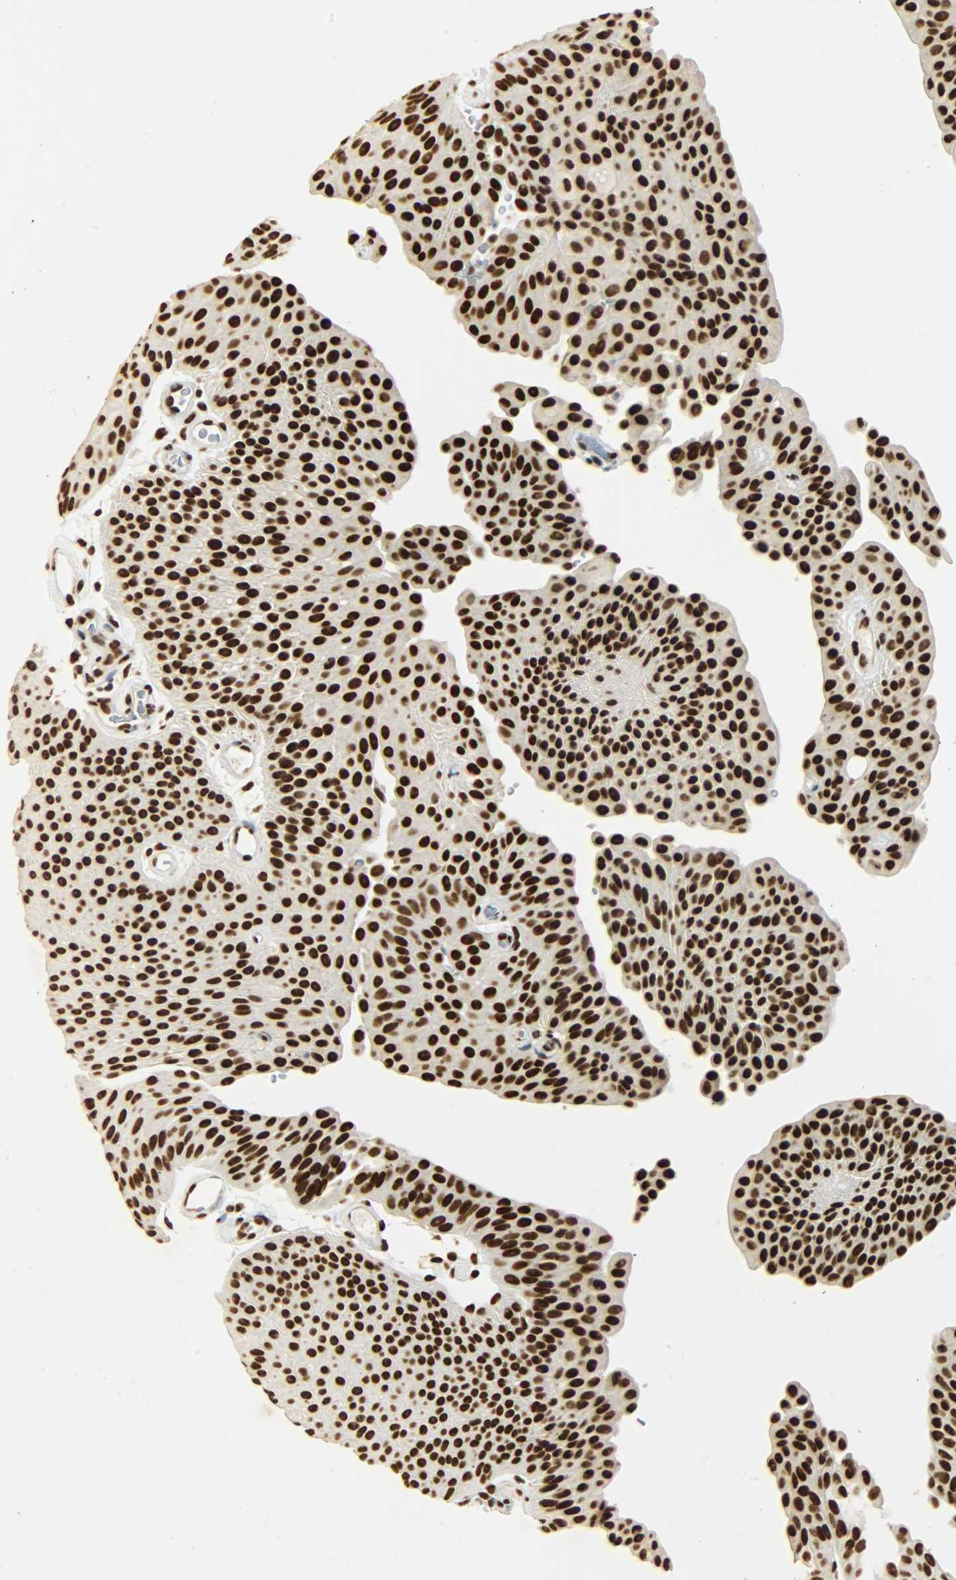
{"staining": {"intensity": "strong", "quantity": ">75%", "location": "nuclear"}, "tissue": "urothelial cancer", "cell_type": "Tumor cells", "image_type": "cancer", "snomed": [{"axis": "morphology", "description": "Urothelial carcinoma, Low grade"}, {"axis": "topography", "description": "Urinary bladder"}], "caption": "Protein positivity by immunohistochemistry reveals strong nuclear staining in approximately >75% of tumor cells in low-grade urothelial carcinoma.", "gene": "KHDRBS1", "patient": {"sex": "female", "age": 60}}